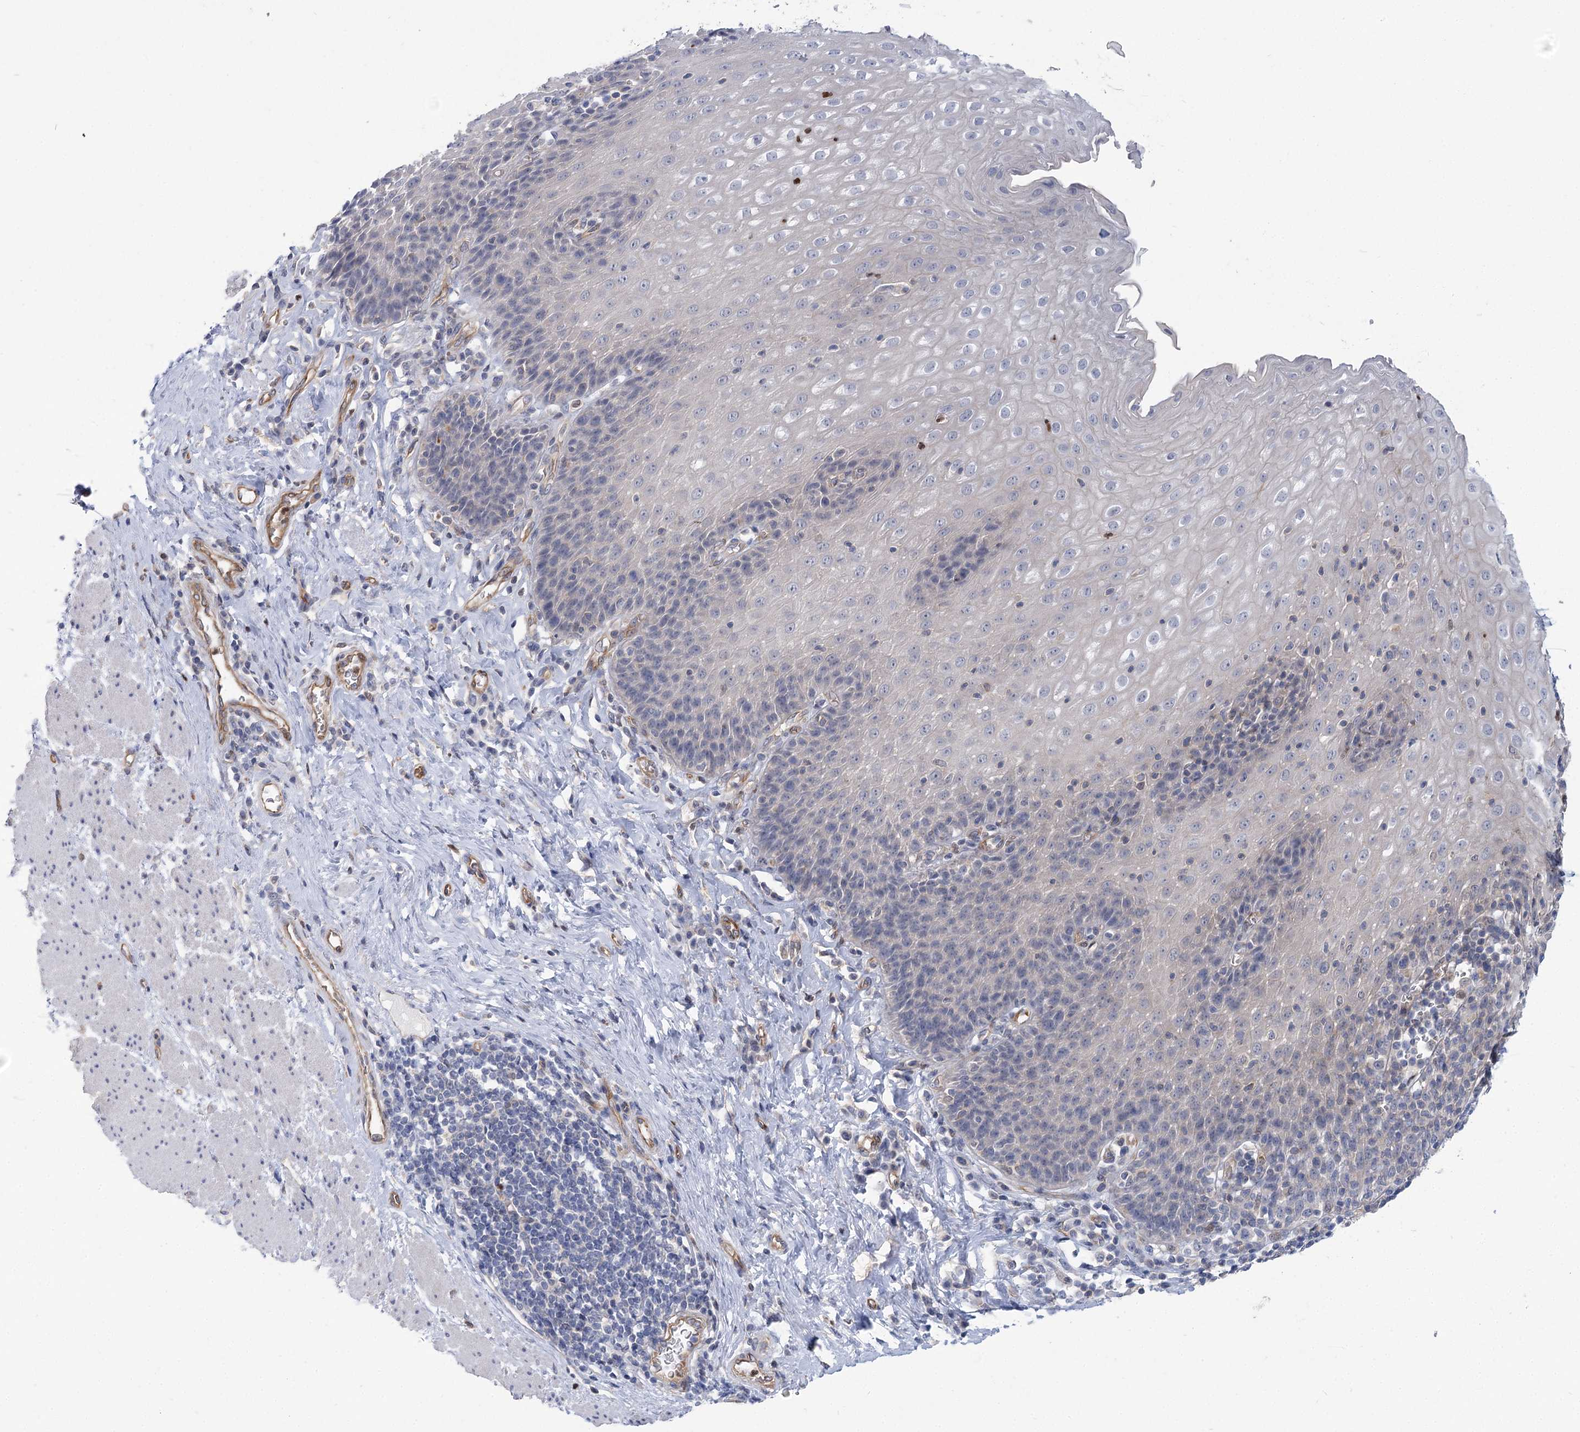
{"staining": {"intensity": "weak", "quantity": "<25%", "location": "cytoplasmic/membranous"}, "tissue": "esophagus", "cell_type": "Squamous epithelial cells", "image_type": "normal", "snomed": [{"axis": "morphology", "description": "Normal tissue, NOS"}, {"axis": "topography", "description": "Esophagus"}], "caption": "DAB immunohistochemical staining of normal esophagus displays no significant expression in squamous epithelial cells. The staining was performed using DAB (3,3'-diaminobenzidine) to visualize the protein expression in brown, while the nuclei were stained in blue with hematoxylin (Magnification: 20x).", "gene": "THAP6", "patient": {"sex": "female", "age": 61}}